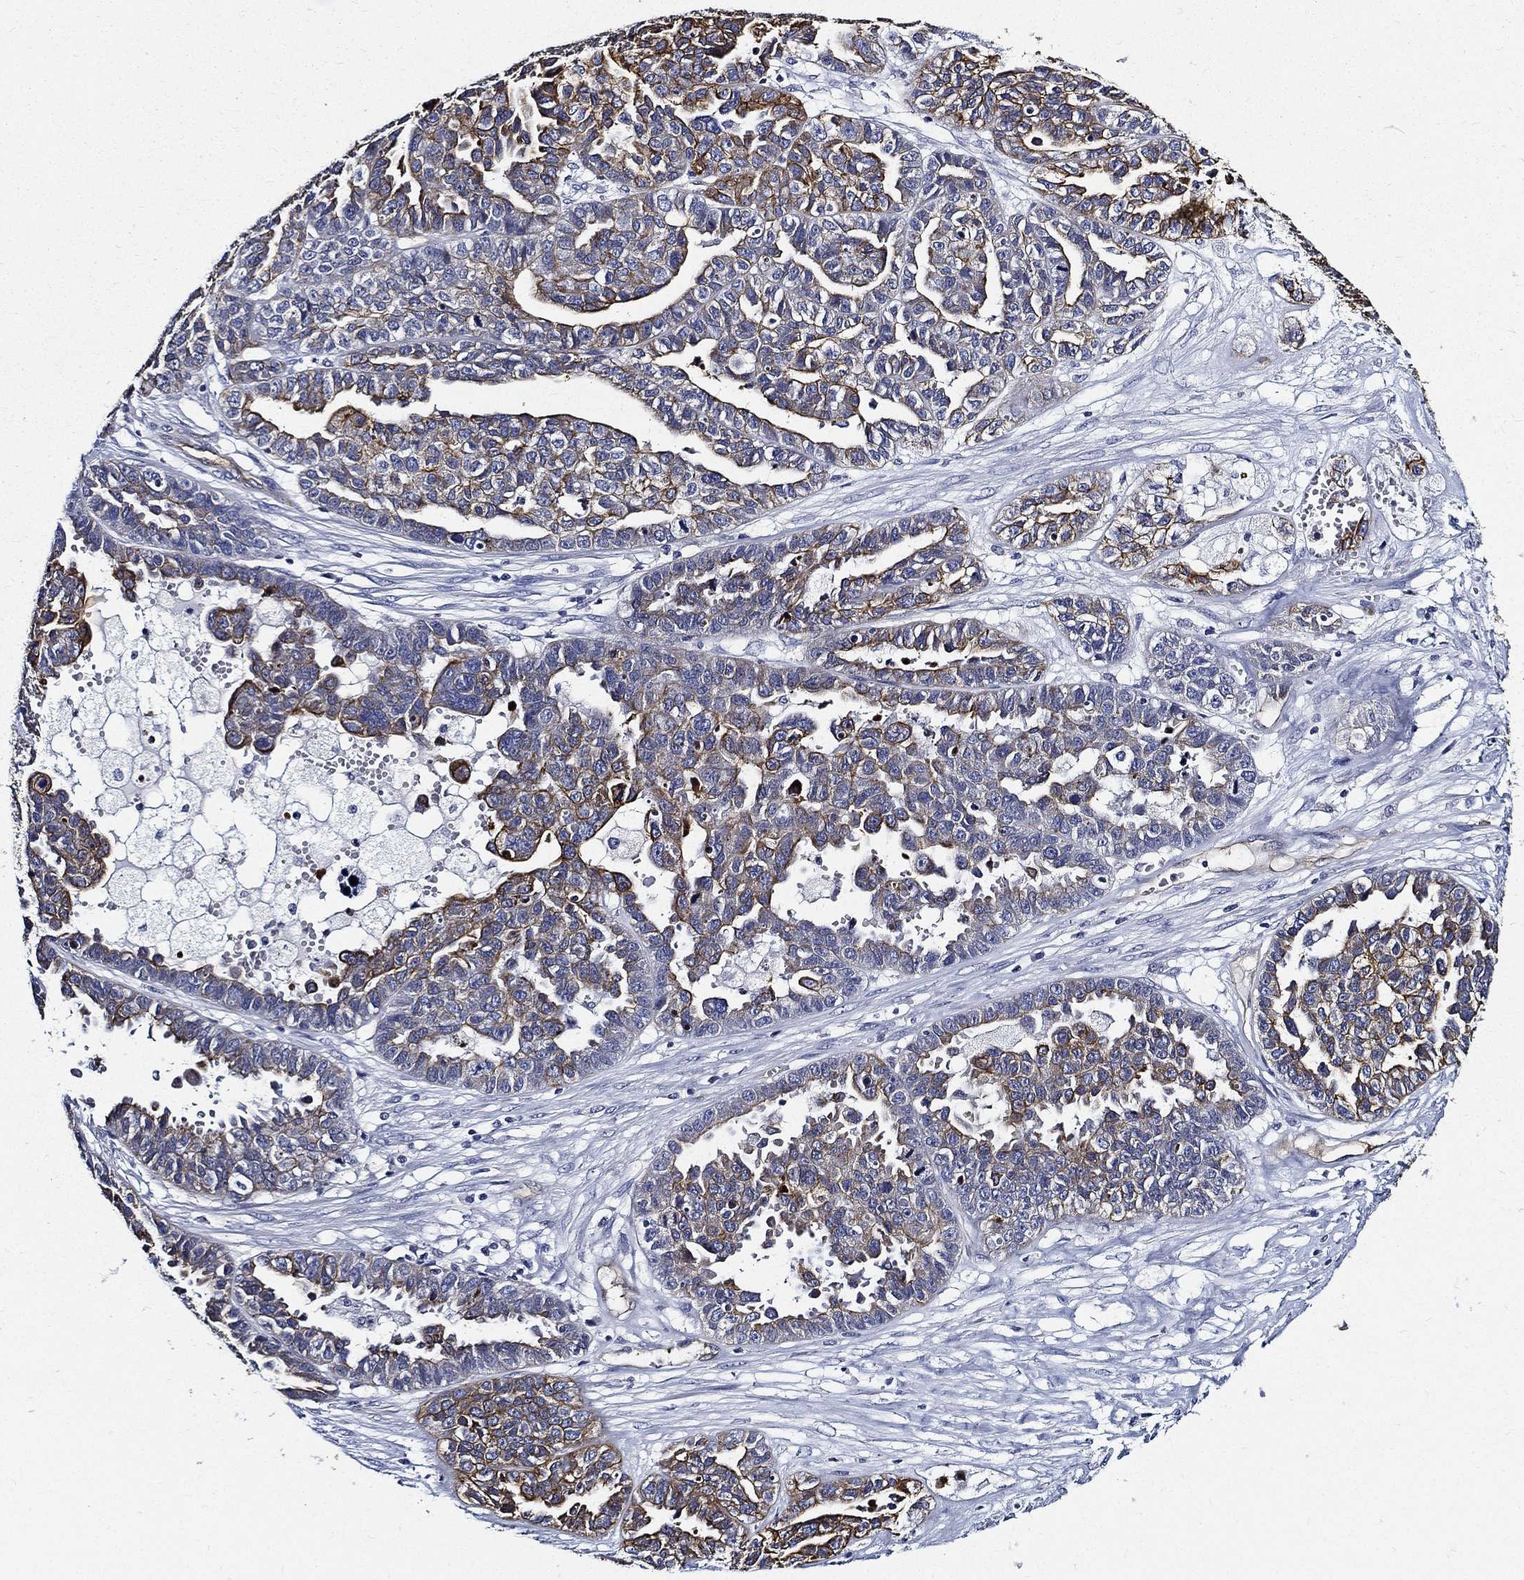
{"staining": {"intensity": "strong", "quantity": "<25%", "location": "cytoplasmic/membranous"}, "tissue": "ovarian cancer", "cell_type": "Tumor cells", "image_type": "cancer", "snomed": [{"axis": "morphology", "description": "Cystadenocarcinoma, serous, NOS"}, {"axis": "topography", "description": "Ovary"}], "caption": "Protein expression analysis of human ovarian serous cystadenocarcinoma reveals strong cytoplasmic/membranous staining in about <25% of tumor cells. (DAB (3,3'-diaminobenzidine) = brown stain, brightfield microscopy at high magnification).", "gene": "NEDD9", "patient": {"sex": "female", "age": 87}}